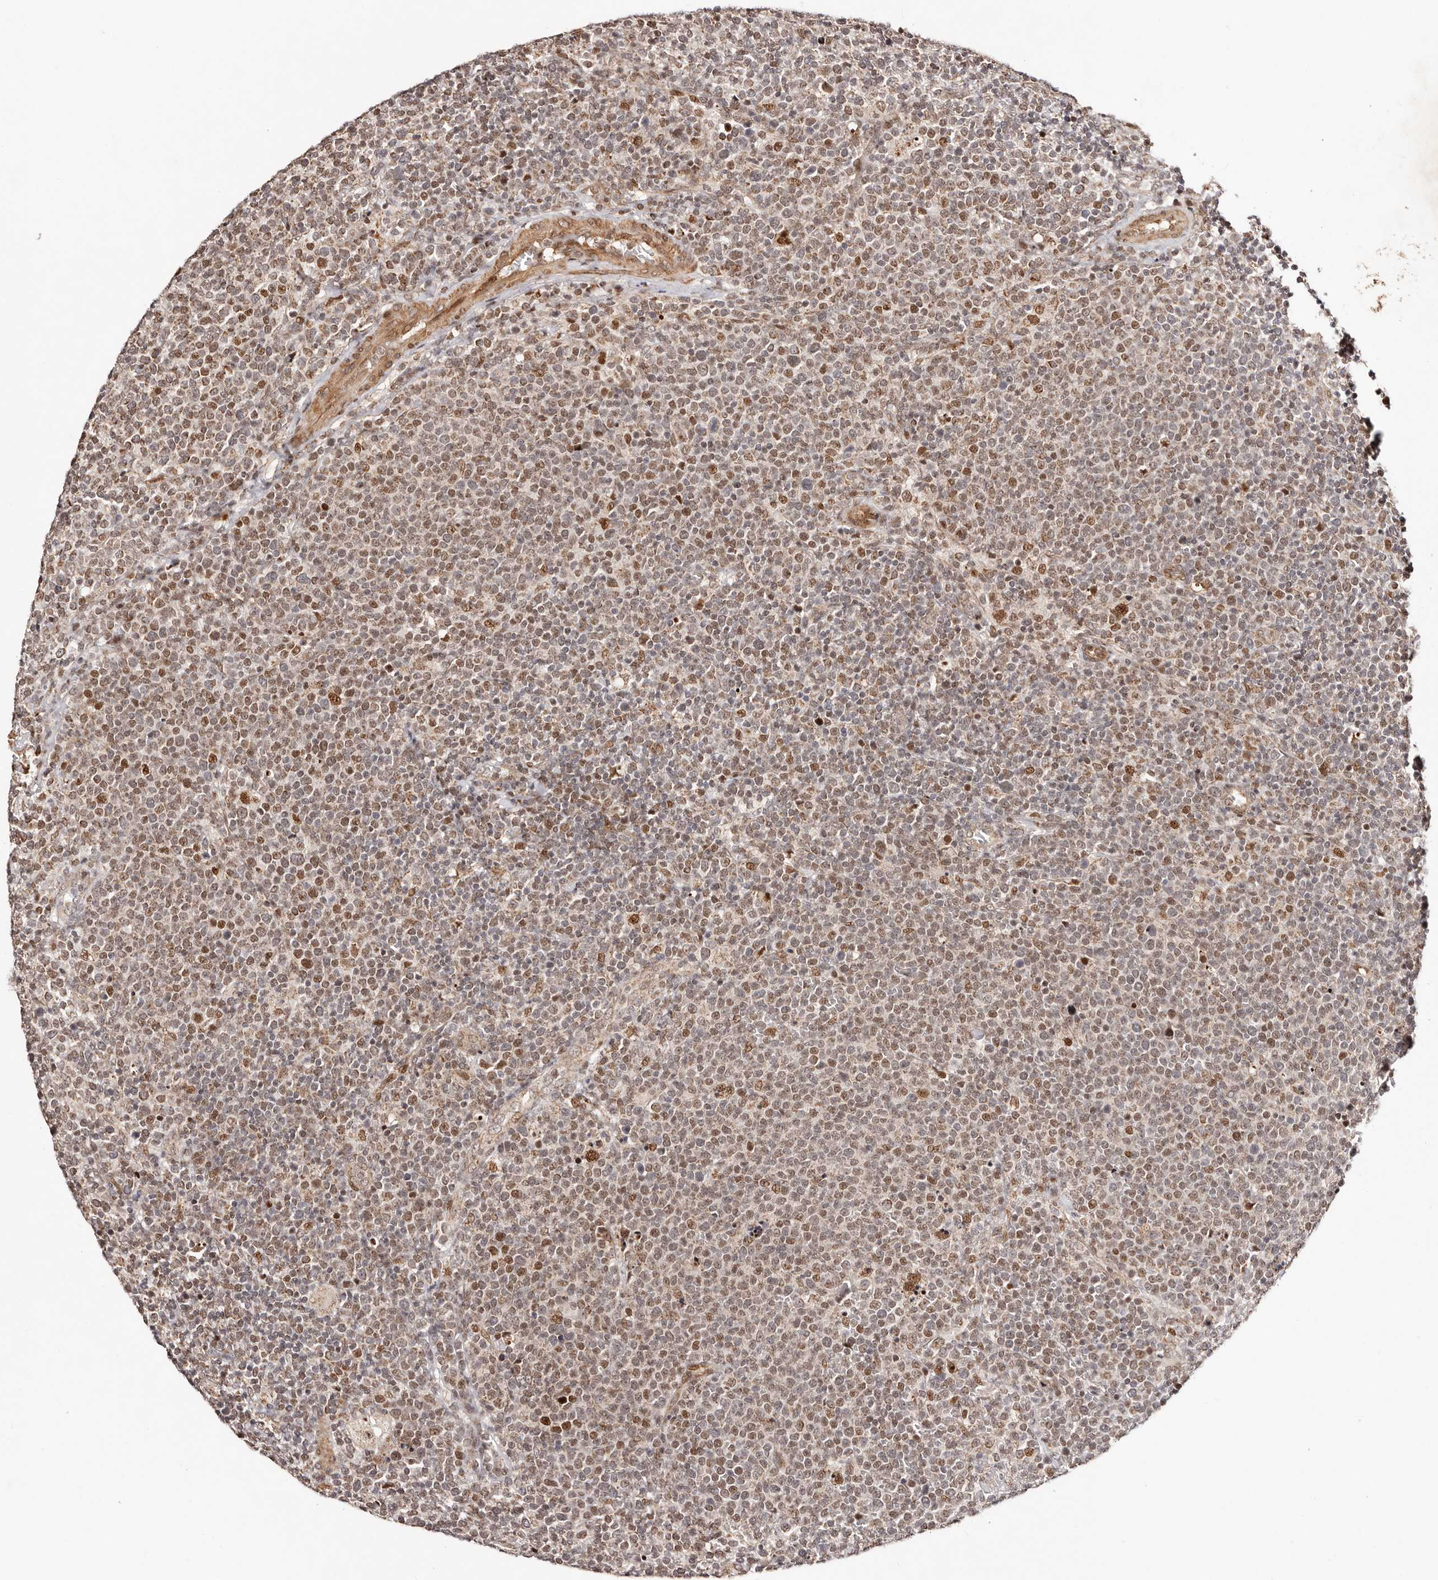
{"staining": {"intensity": "moderate", "quantity": "25%-75%", "location": "nuclear"}, "tissue": "lymphoma", "cell_type": "Tumor cells", "image_type": "cancer", "snomed": [{"axis": "morphology", "description": "Malignant lymphoma, non-Hodgkin's type, High grade"}, {"axis": "topography", "description": "Lymph node"}], "caption": "Immunohistochemistry (DAB) staining of lymphoma exhibits moderate nuclear protein expression in approximately 25%-75% of tumor cells. Ihc stains the protein in brown and the nuclei are stained blue.", "gene": "HIVEP3", "patient": {"sex": "male", "age": 61}}